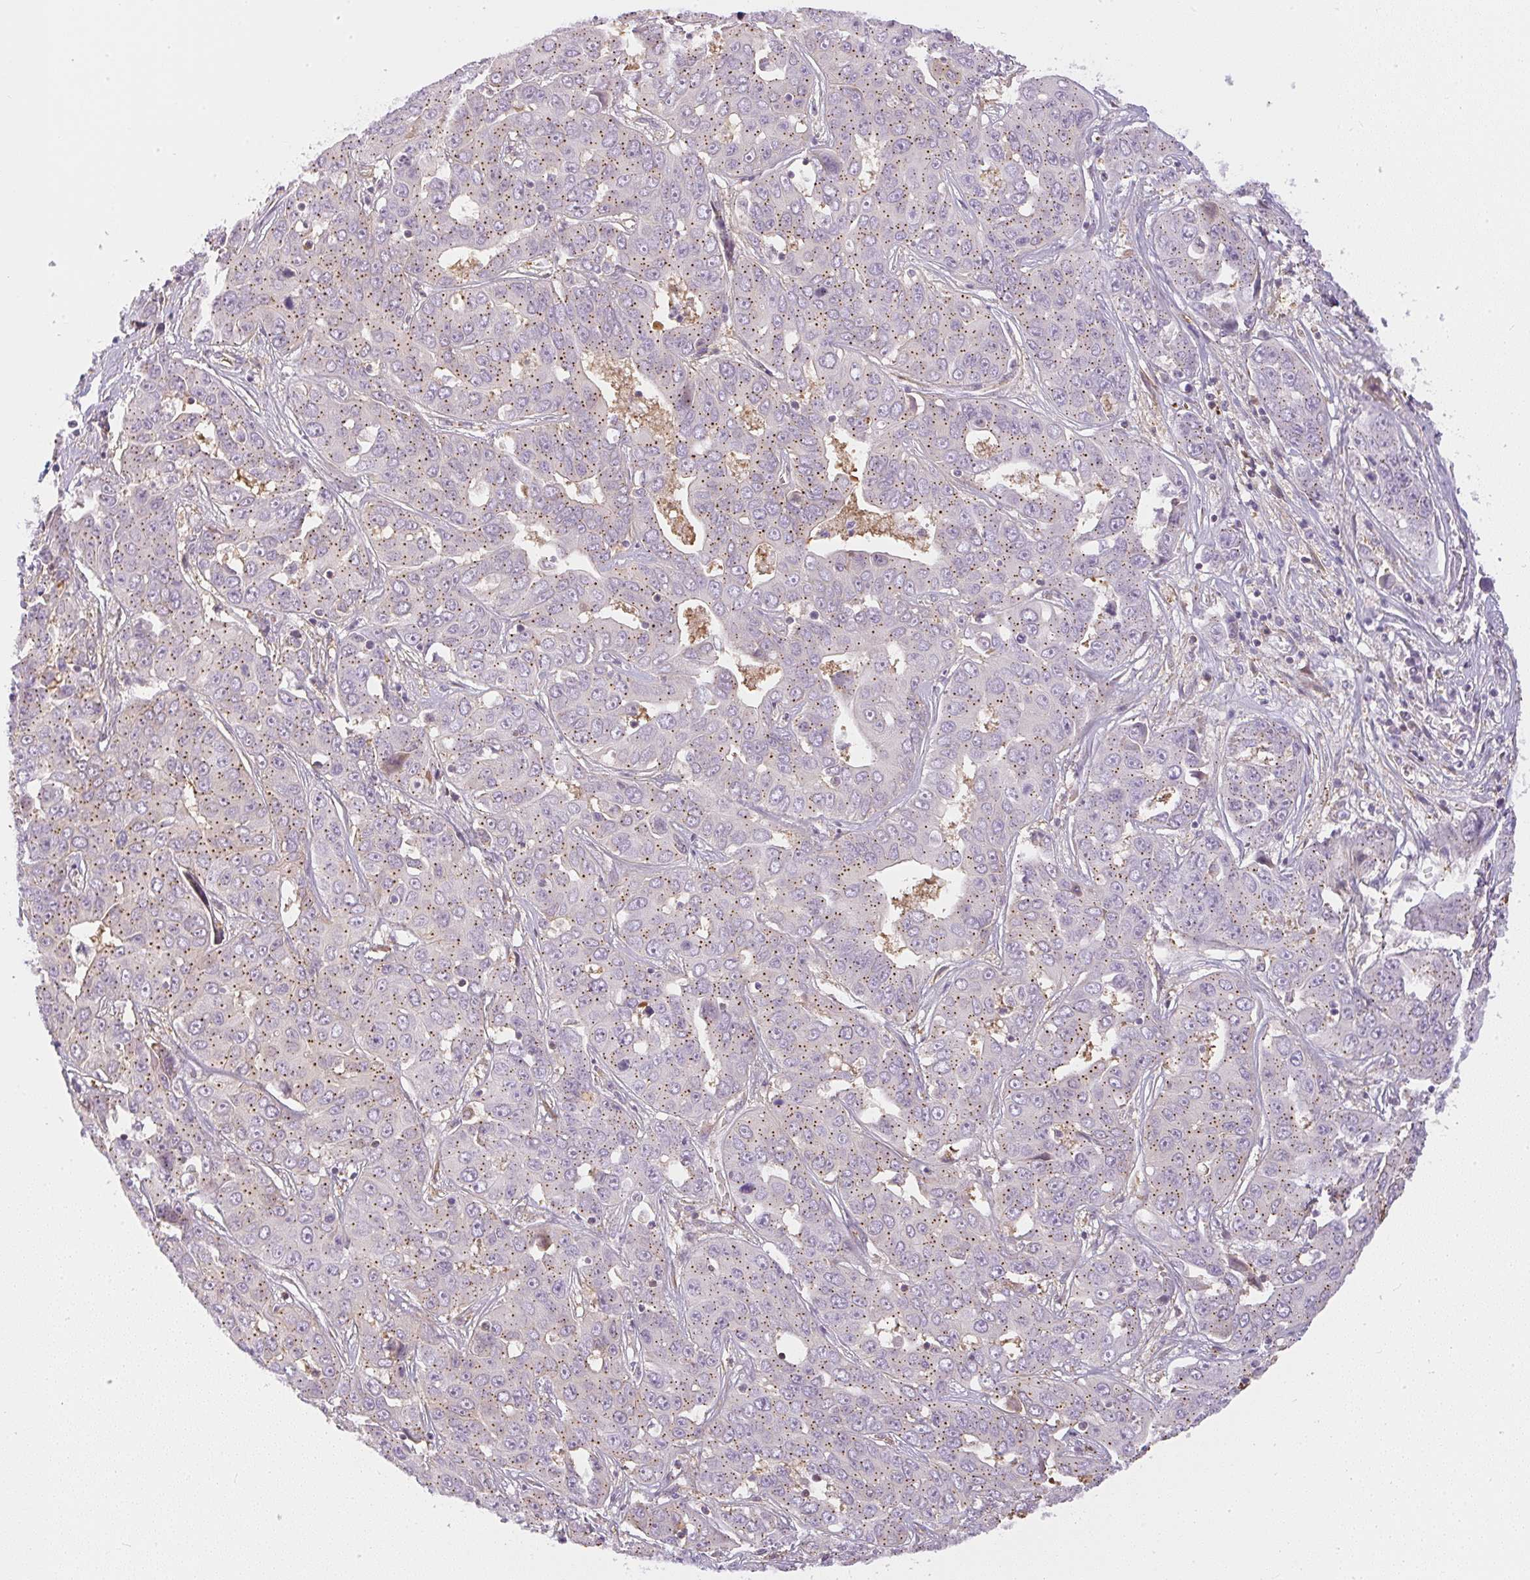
{"staining": {"intensity": "moderate", "quantity": ">75%", "location": "cytoplasmic/membranous"}, "tissue": "liver cancer", "cell_type": "Tumor cells", "image_type": "cancer", "snomed": [{"axis": "morphology", "description": "Cholangiocarcinoma"}, {"axis": "topography", "description": "Liver"}], "caption": "An immunohistochemistry (IHC) histopathology image of tumor tissue is shown. Protein staining in brown highlights moderate cytoplasmic/membranous positivity in liver cholangiocarcinoma within tumor cells. (brown staining indicates protein expression, while blue staining denotes nuclei).", "gene": "SULF1", "patient": {"sex": "female", "age": 52}}